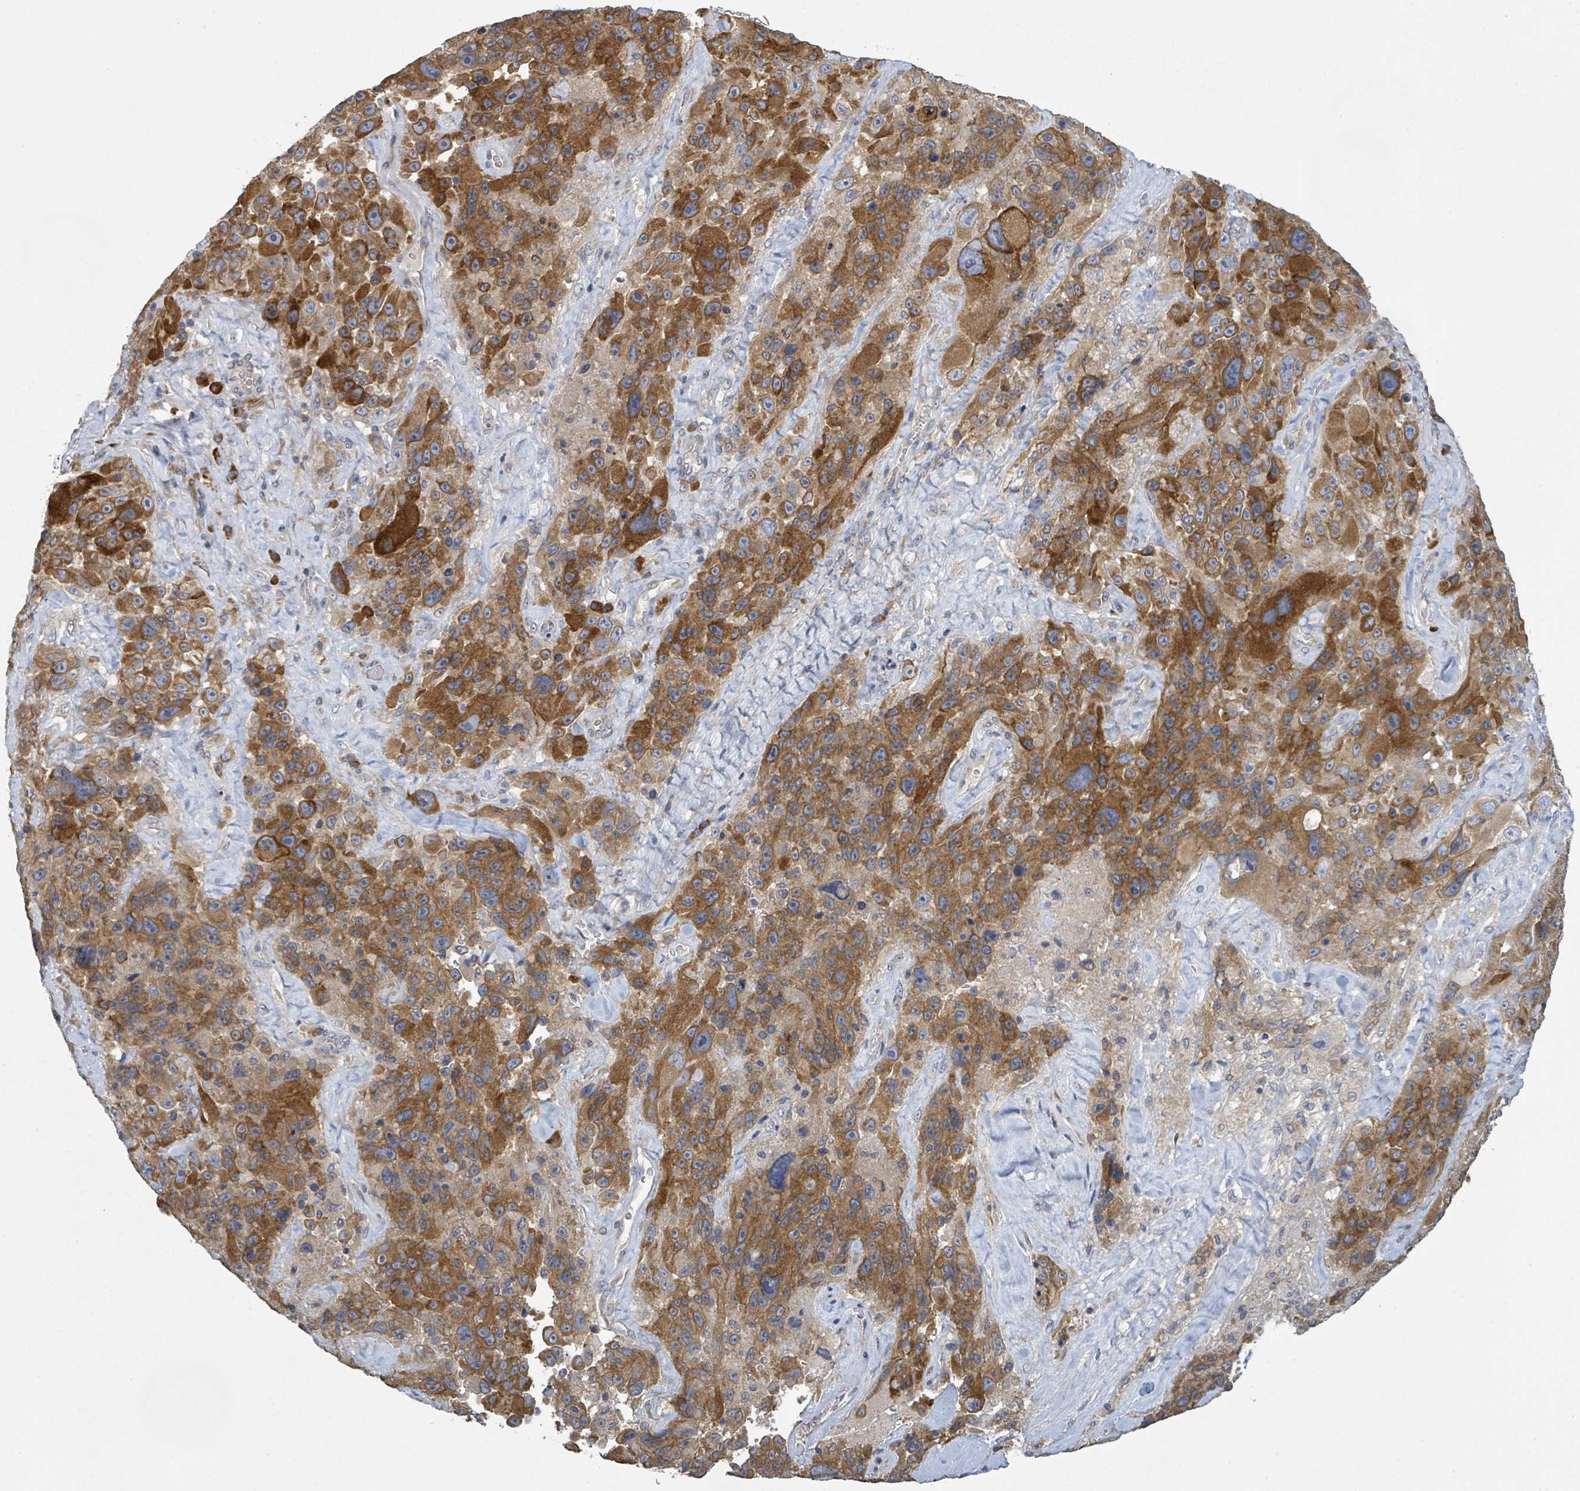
{"staining": {"intensity": "strong", "quantity": ">75%", "location": "cytoplasmic/membranous"}, "tissue": "melanoma", "cell_type": "Tumor cells", "image_type": "cancer", "snomed": [{"axis": "morphology", "description": "Malignant melanoma, Metastatic site"}, {"axis": "topography", "description": "Lymph node"}], "caption": "DAB (3,3'-diaminobenzidine) immunohistochemical staining of melanoma displays strong cytoplasmic/membranous protein staining in about >75% of tumor cells. The protein of interest is shown in brown color, while the nuclei are stained blue.", "gene": "ATP13A1", "patient": {"sex": "male", "age": 62}}